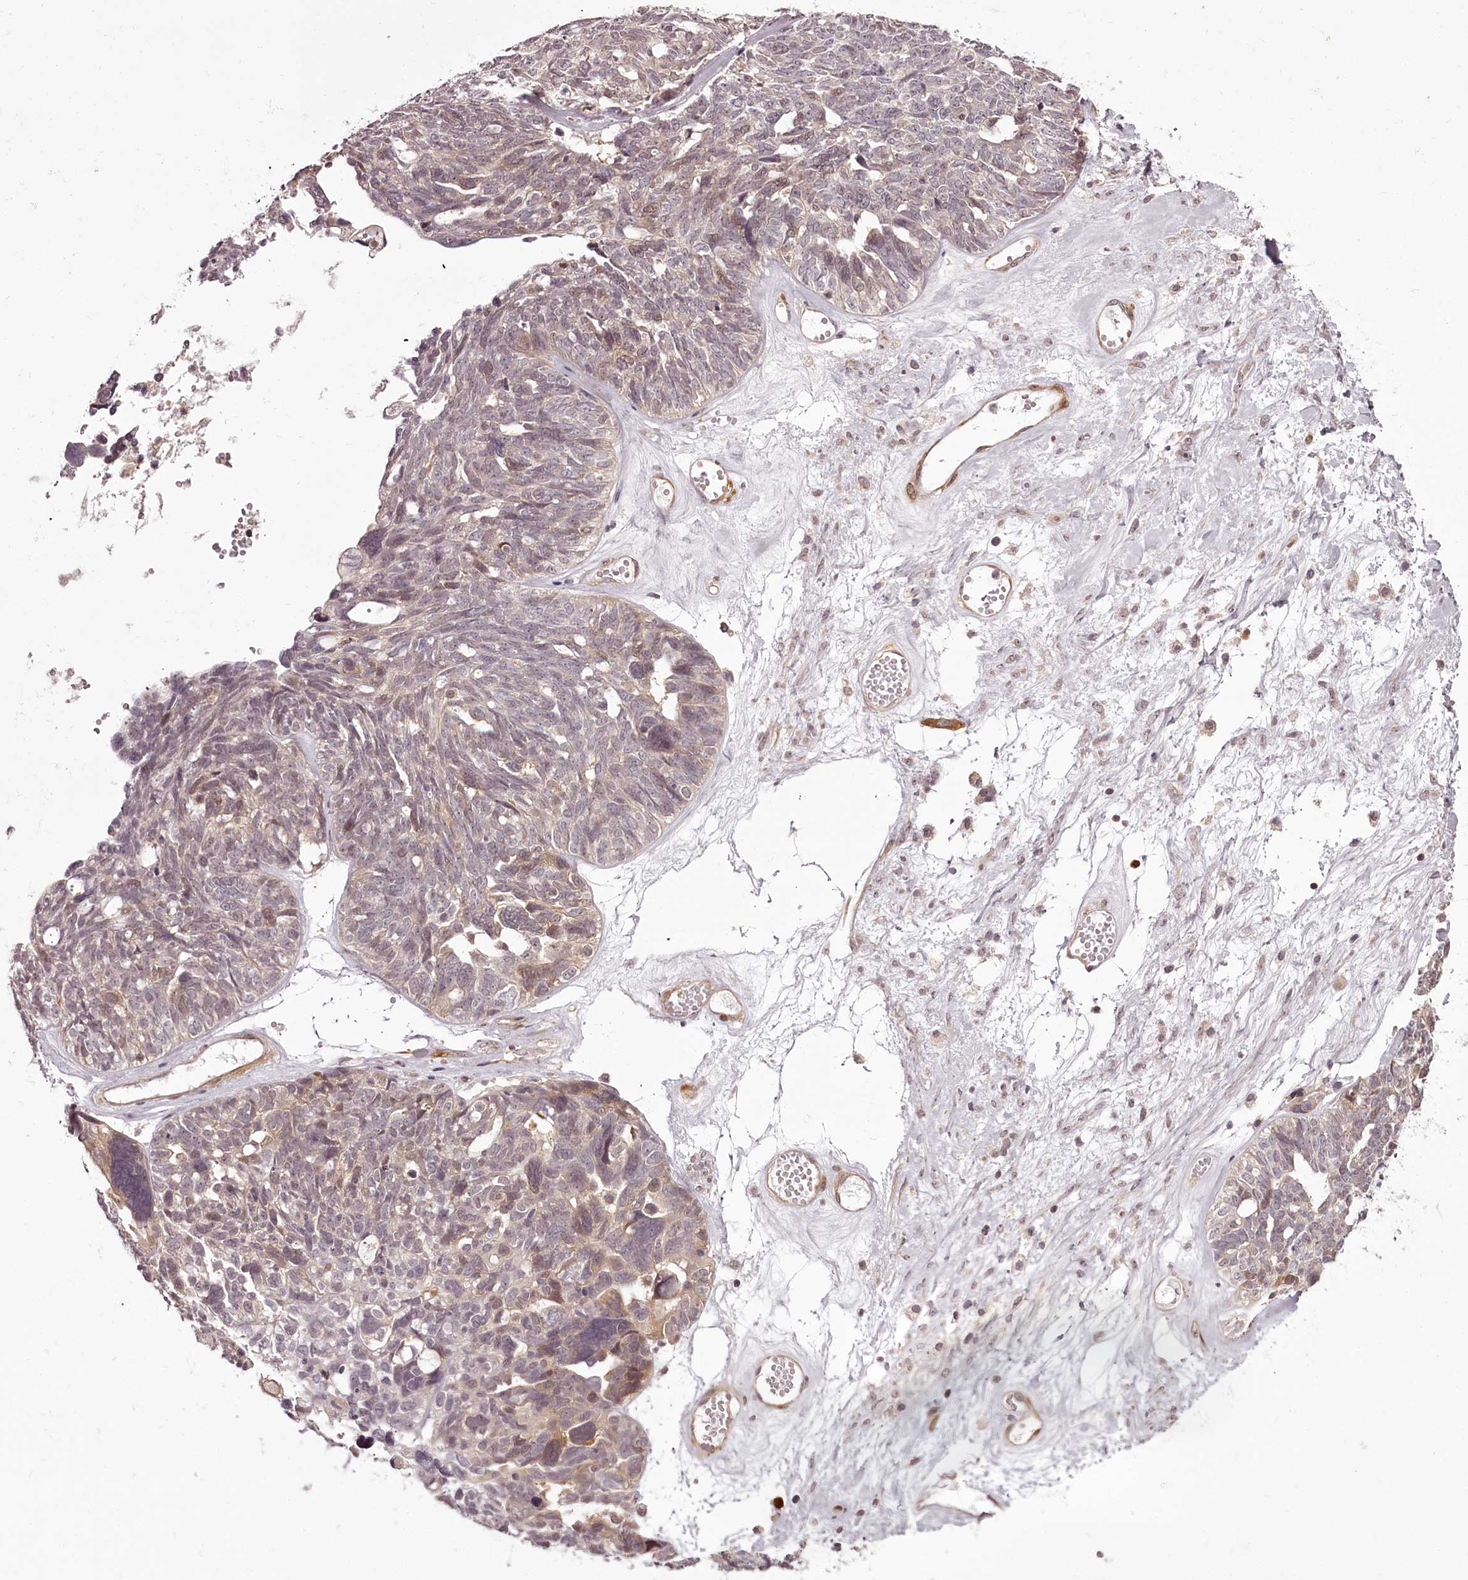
{"staining": {"intensity": "weak", "quantity": "<25%", "location": "nuclear"}, "tissue": "ovarian cancer", "cell_type": "Tumor cells", "image_type": "cancer", "snomed": [{"axis": "morphology", "description": "Cystadenocarcinoma, serous, NOS"}, {"axis": "topography", "description": "Ovary"}], "caption": "An IHC photomicrograph of ovarian cancer is shown. There is no staining in tumor cells of ovarian cancer. (DAB (3,3'-diaminobenzidine) immunohistochemistry (IHC), high magnification).", "gene": "CCDC92", "patient": {"sex": "female", "age": 79}}